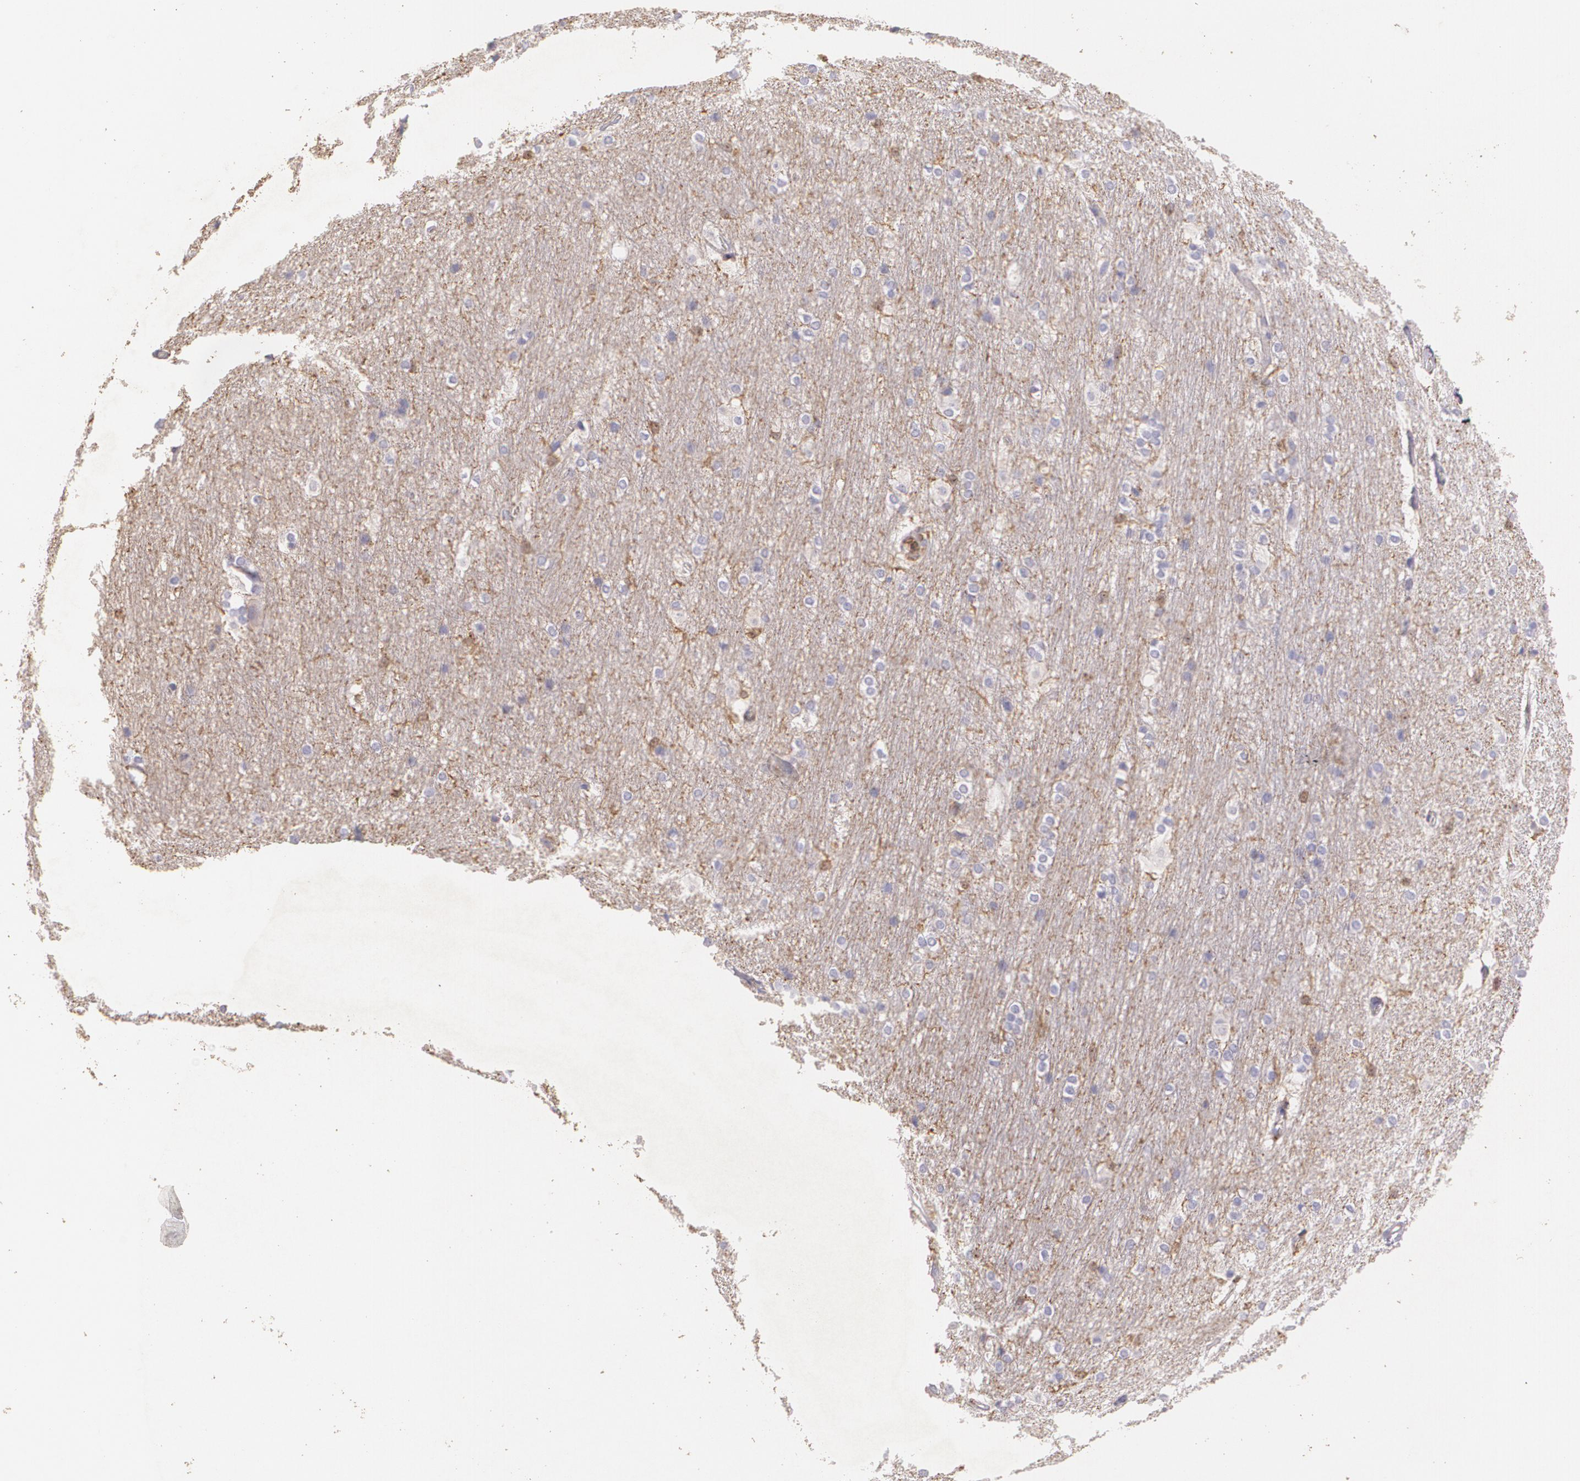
{"staining": {"intensity": "weak", "quantity": "<25%", "location": "cytoplasmic/membranous"}, "tissue": "hippocampus", "cell_type": "Glial cells", "image_type": "normal", "snomed": [{"axis": "morphology", "description": "Normal tissue, NOS"}, {"axis": "topography", "description": "Hippocampus"}], "caption": "High magnification brightfield microscopy of benign hippocampus stained with DAB (3,3'-diaminobenzidine) (brown) and counterstained with hematoxylin (blue): glial cells show no significant positivity. (DAB (3,3'-diaminobenzidine) immunohistochemistry, high magnification).", "gene": "TGFBR1", "patient": {"sex": "female", "age": 19}}